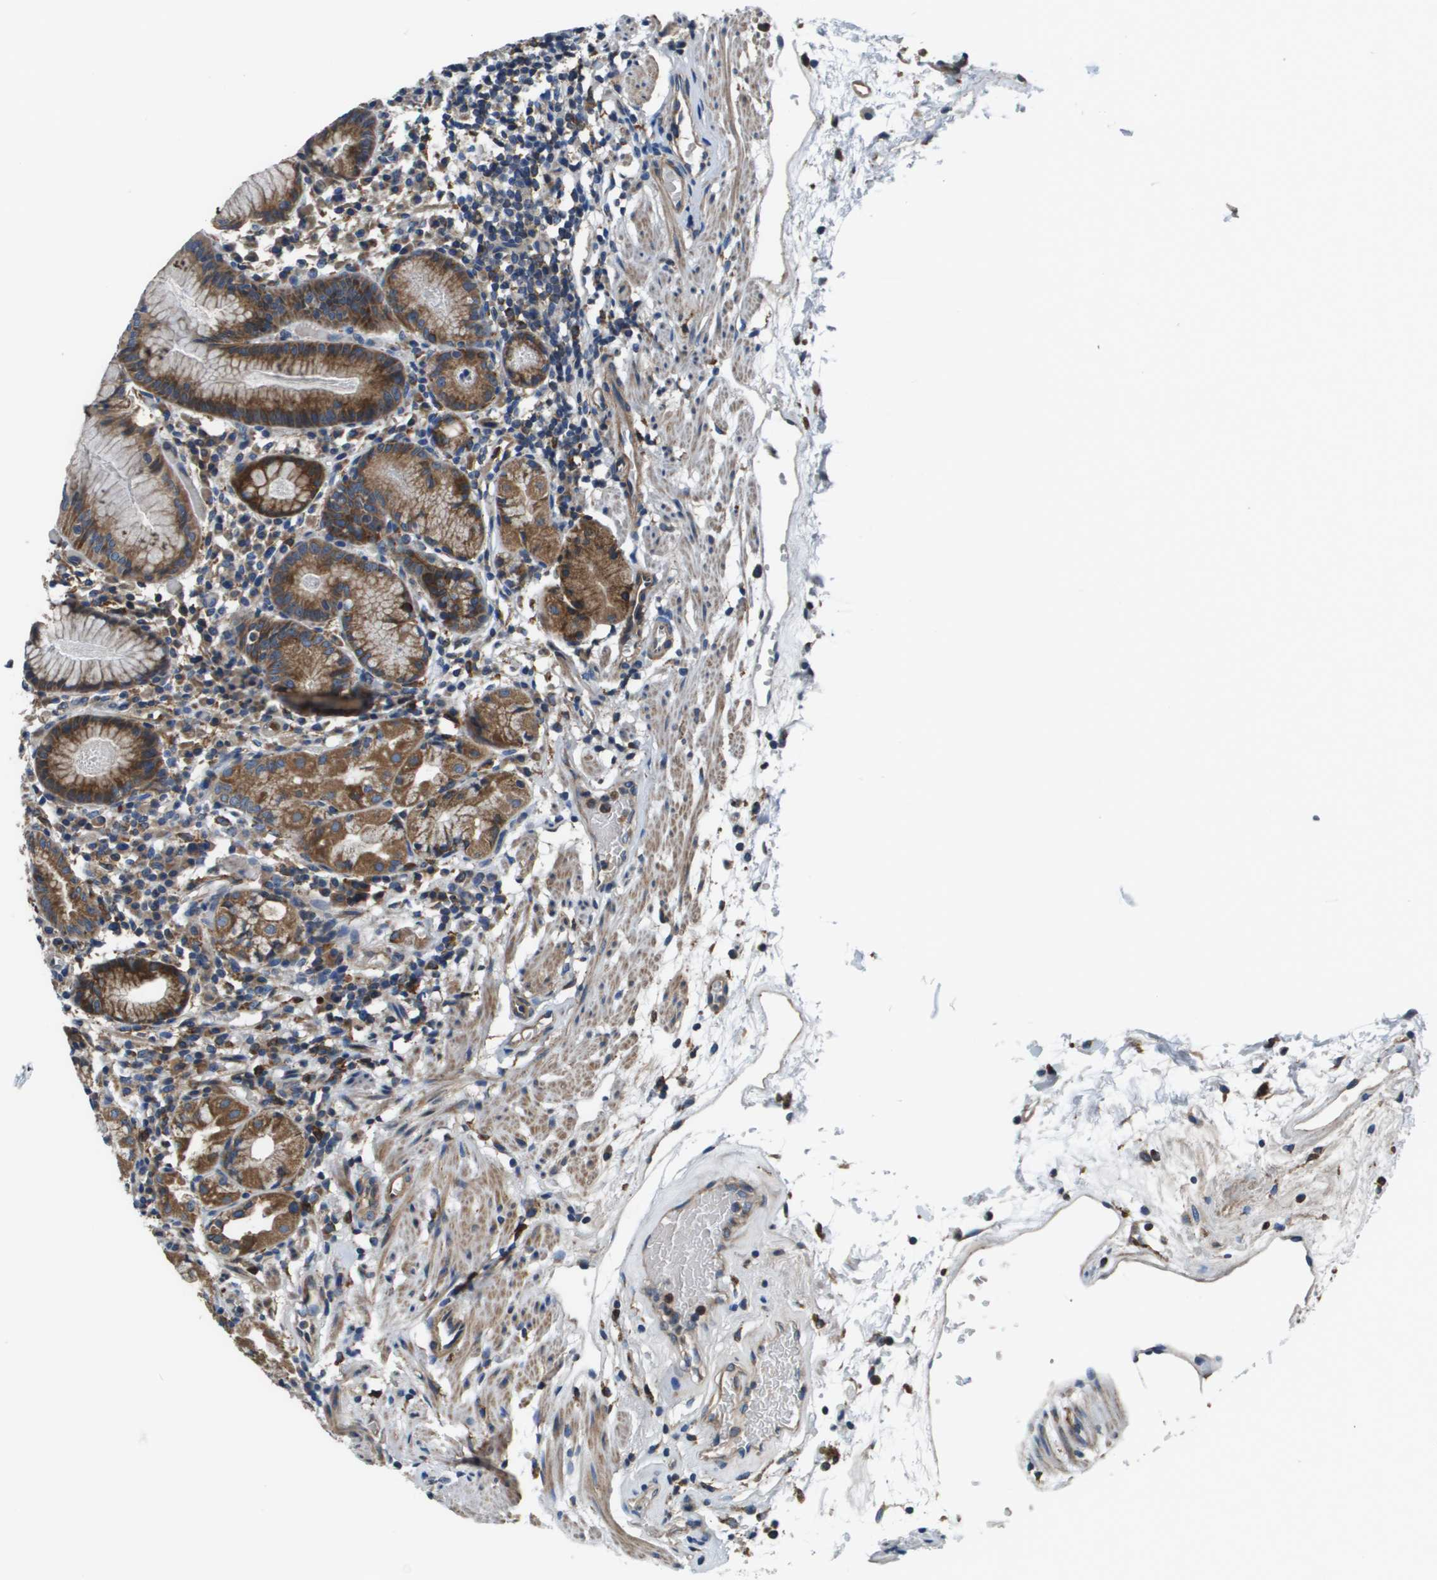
{"staining": {"intensity": "strong", "quantity": ">75%", "location": "cytoplasmic/membranous"}, "tissue": "stomach", "cell_type": "Glandular cells", "image_type": "normal", "snomed": [{"axis": "morphology", "description": "Normal tissue, NOS"}, {"axis": "topography", "description": "Stomach"}, {"axis": "topography", "description": "Stomach, lower"}], "caption": "Immunohistochemistry (IHC) staining of normal stomach, which shows high levels of strong cytoplasmic/membranous expression in approximately >75% of glandular cells indicating strong cytoplasmic/membranous protein positivity. The staining was performed using DAB (brown) for protein detection and nuclei were counterstained in hematoxylin (blue).", "gene": "CNPY3", "patient": {"sex": "female", "age": 75}}